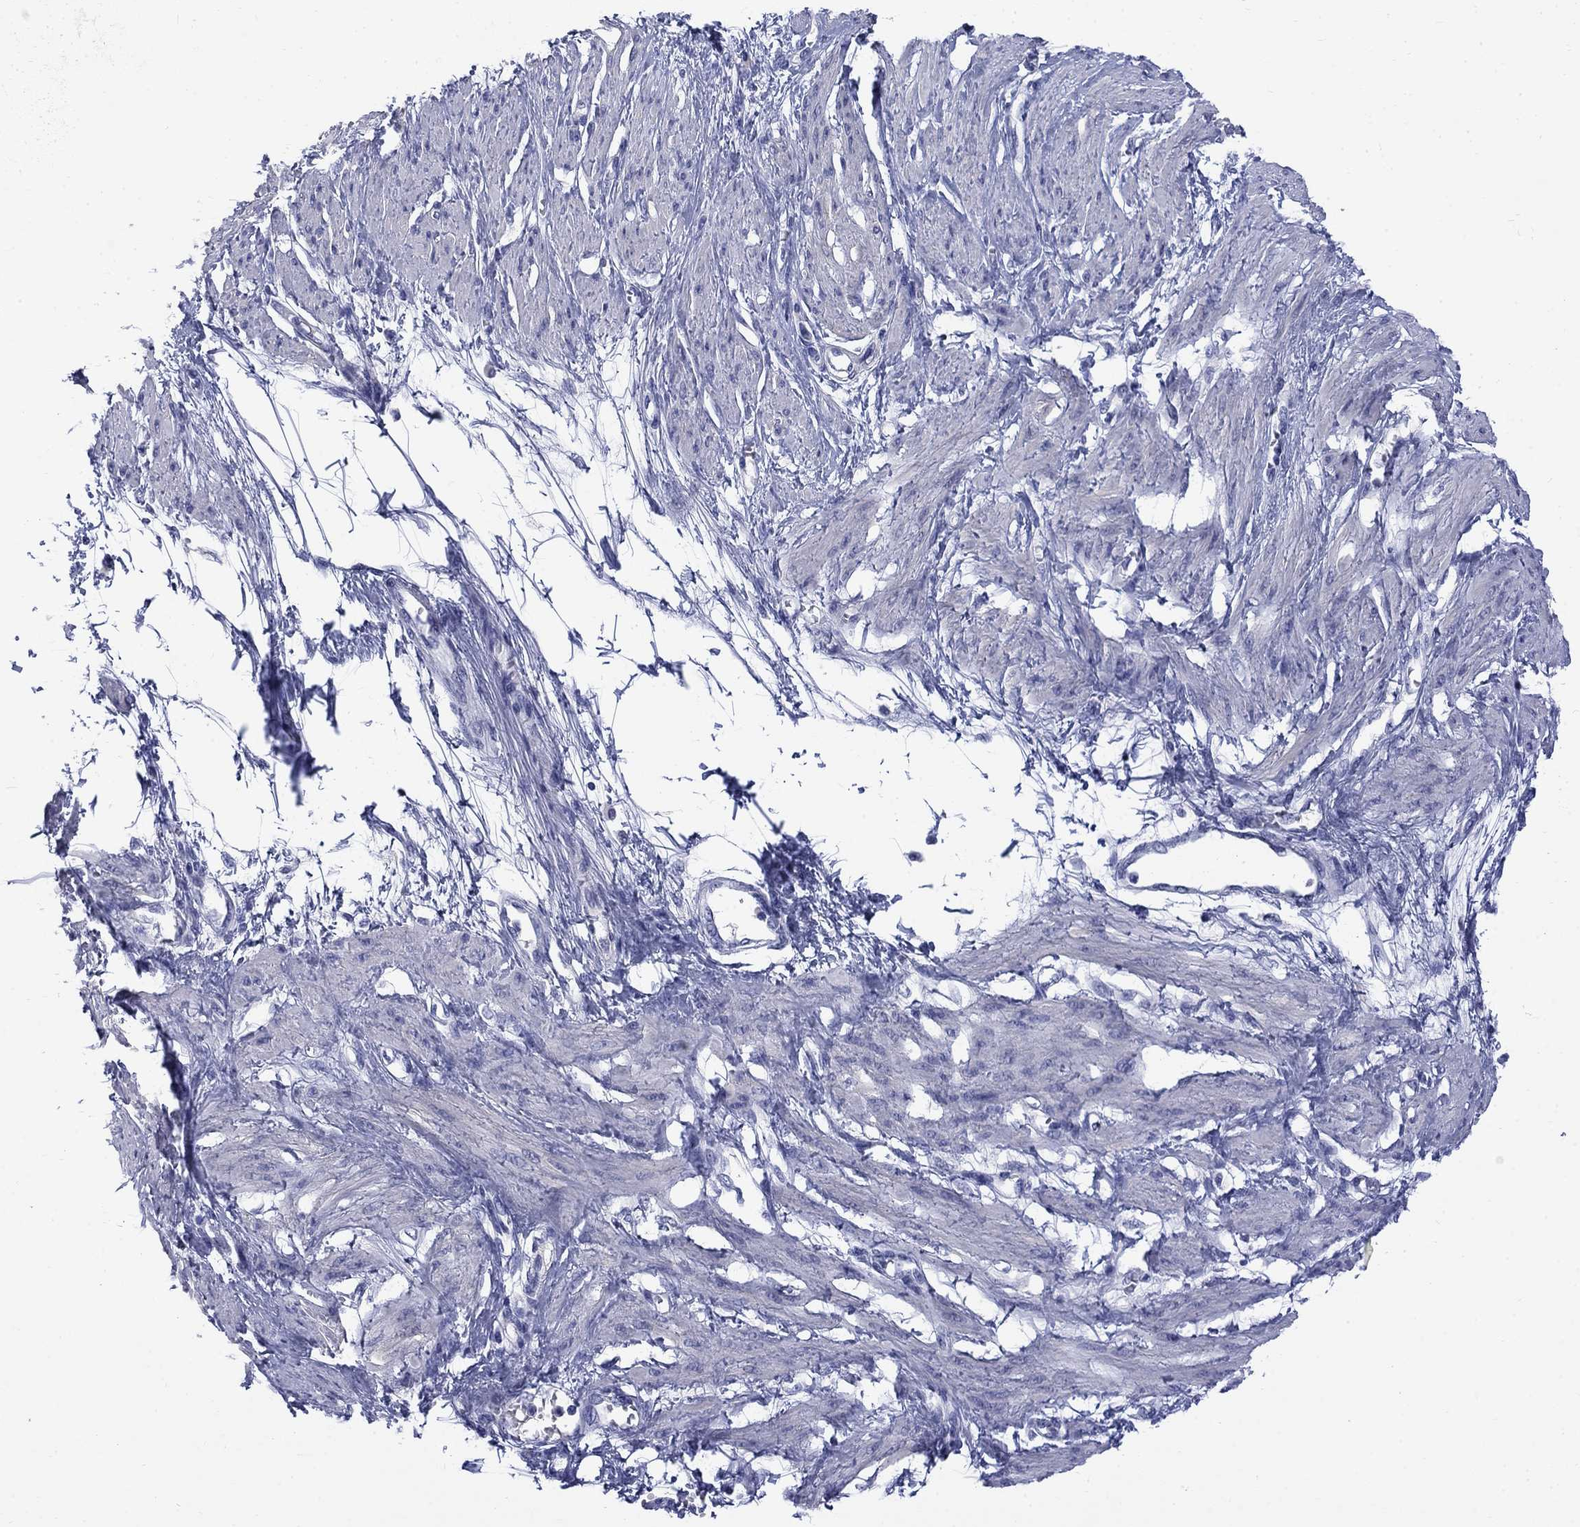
{"staining": {"intensity": "negative", "quantity": "none", "location": "none"}, "tissue": "smooth muscle", "cell_type": "Smooth muscle cells", "image_type": "normal", "snomed": [{"axis": "morphology", "description": "Normal tissue, NOS"}, {"axis": "topography", "description": "Smooth muscle"}, {"axis": "topography", "description": "Uterus"}], "caption": "Smooth muscle cells show no significant positivity in unremarkable smooth muscle. (Immunohistochemistry (ihc), brightfield microscopy, high magnification).", "gene": "SERPINB2", "patient": {"sex": "female", "age": 39}}